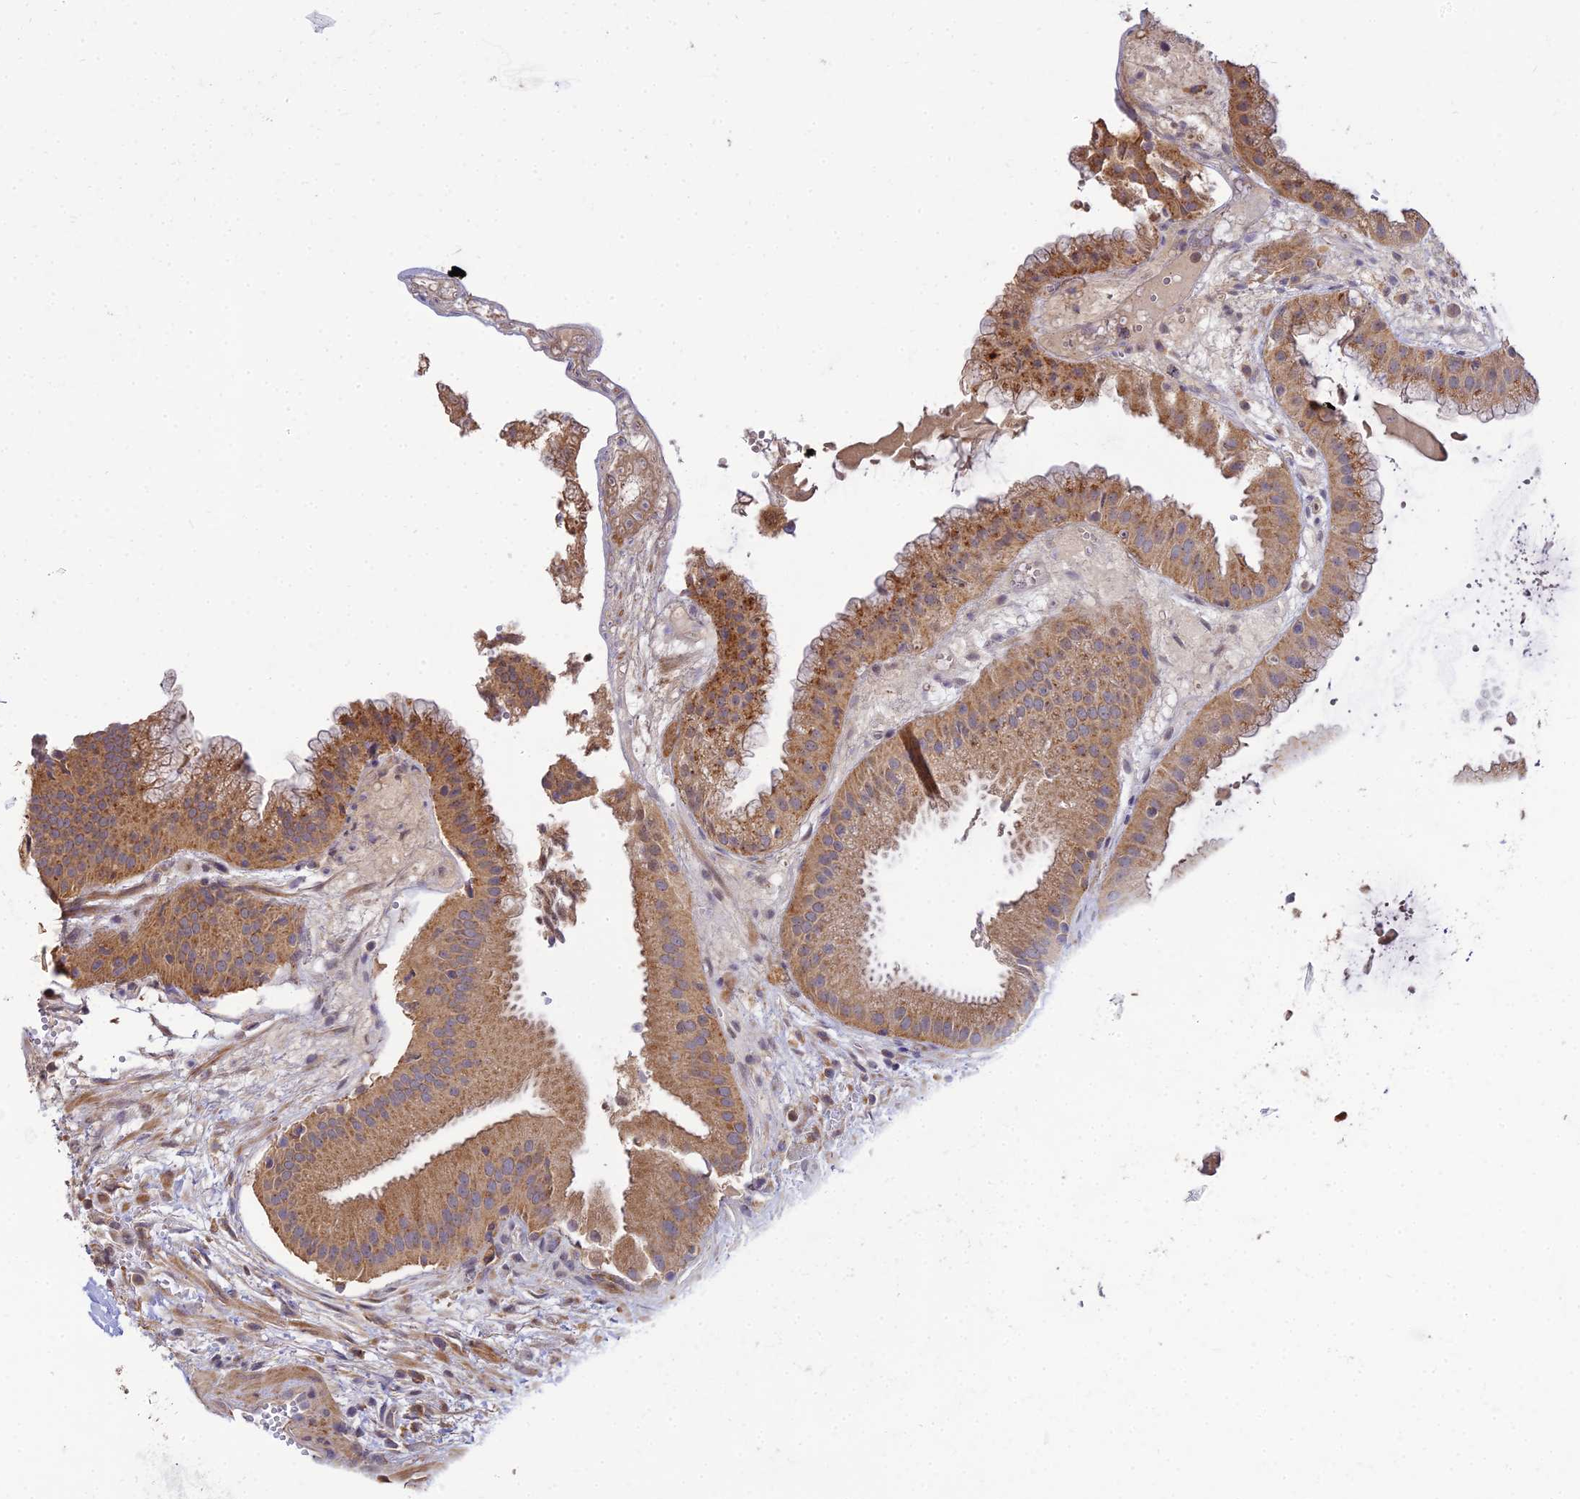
{"staining": {"intensity": "moderate", "quantity": ">75%", "location": "cytoplasmic/membranous"}, "tissue": "gallbladder", "cell_type": "Glandular cells", "image_type": "normal", "snomed": [{"axis": "morphology", "description": "Normal tissue, NOS"}, {"axis": "topography", "description": "Gallbladder"}], "caption": "Brown immunohistochemical staining in normal gallbladder reveals moderate cytoplasmic/membranous expression in about >75% of glandular cells. Nuclei are stained in blue.", "gene": "ARL8A", "patient": {"sex": "male", "age": 66}}